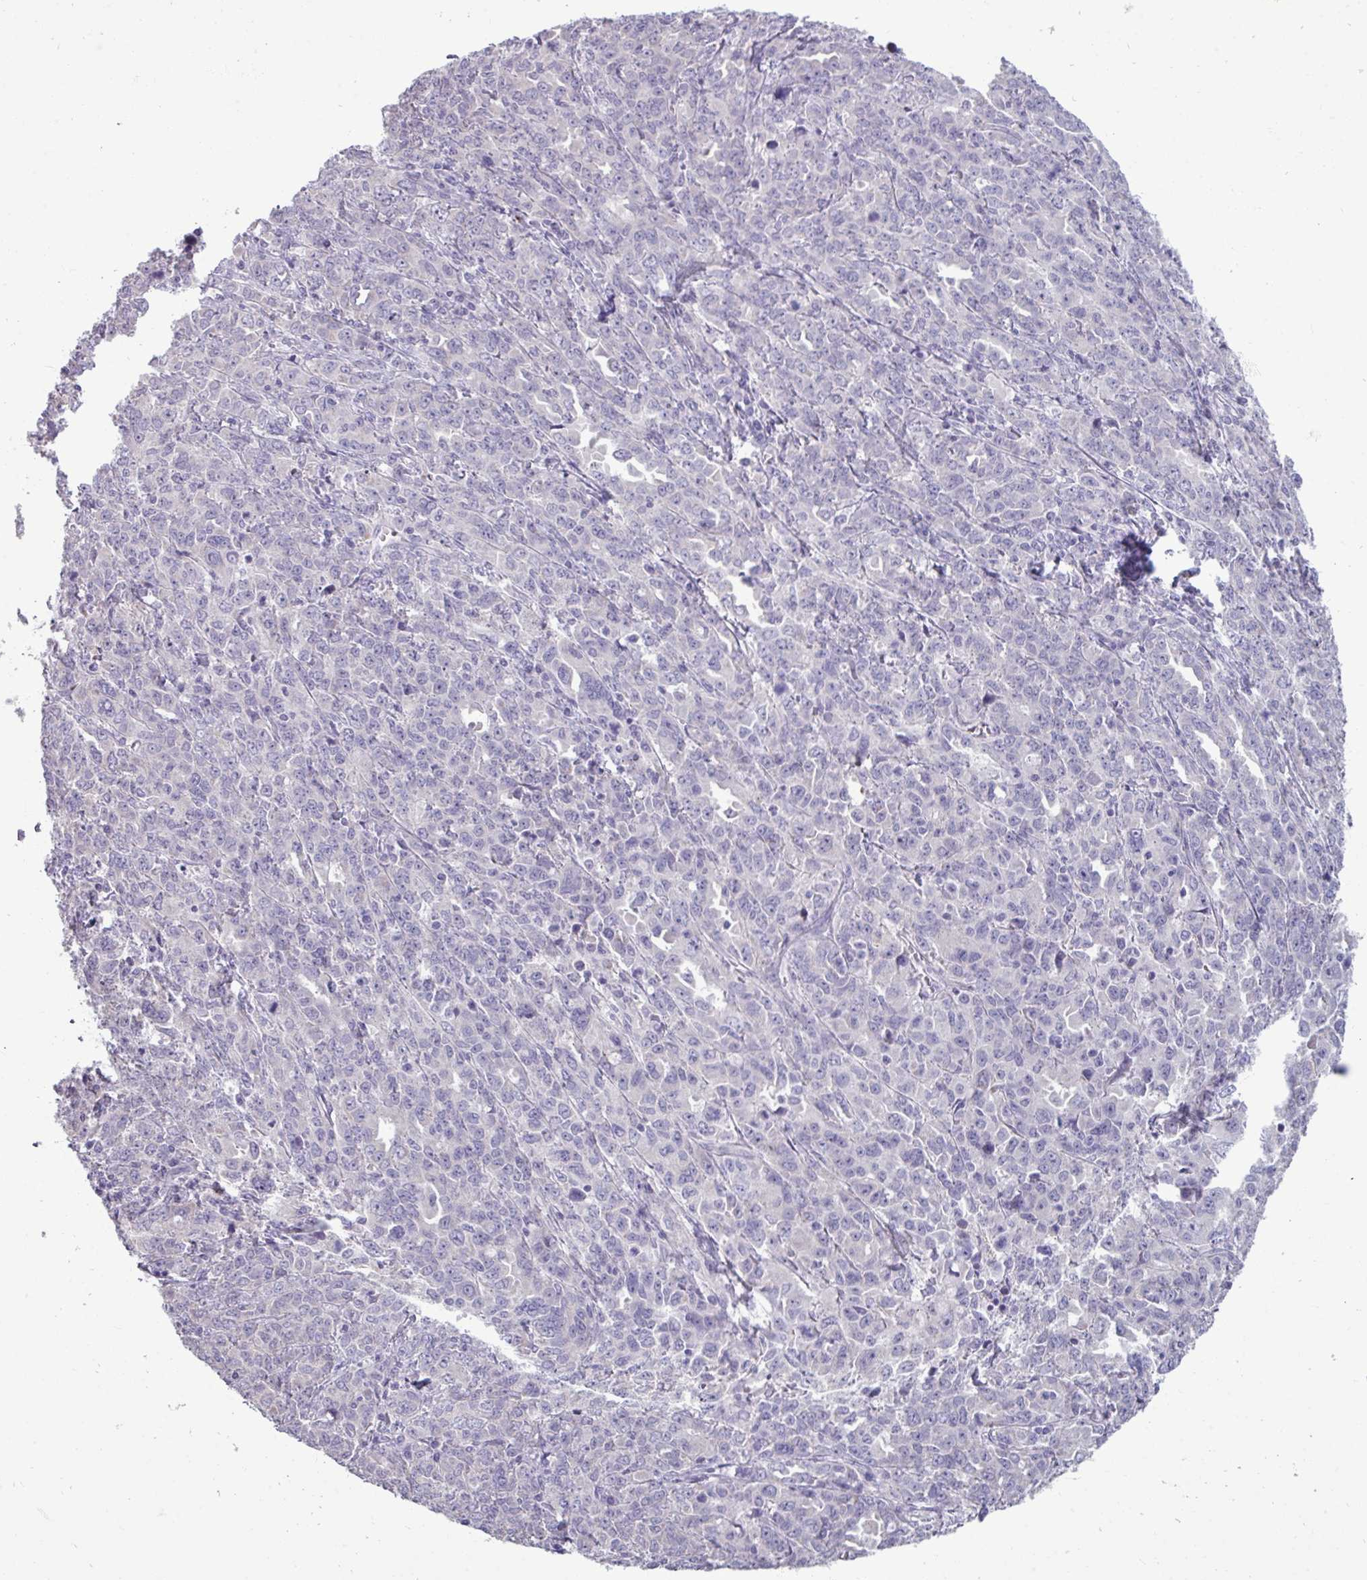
{"staining": {"intensity": "negative", "quantity": "none", "location": "none"}, "tissue": "ovarian cancer", "cell_type": "Tumor cells", "image_type": "cancer", "snomed": [{"axis": "morphology", "description": "Adenocarcinoma, NOS"}, {"axis": "morphology", "description": "Carcinoma, endometroid"}, {"axis": "topography", "description": "Ovary"}], "caption": "An image of ovarian cancer (adenocarcinoma) stained for a protein demonstrates no brown staining in tumor cells.", "gene": "TRIM39", "patient": {"sex": "female", "age": 72}}